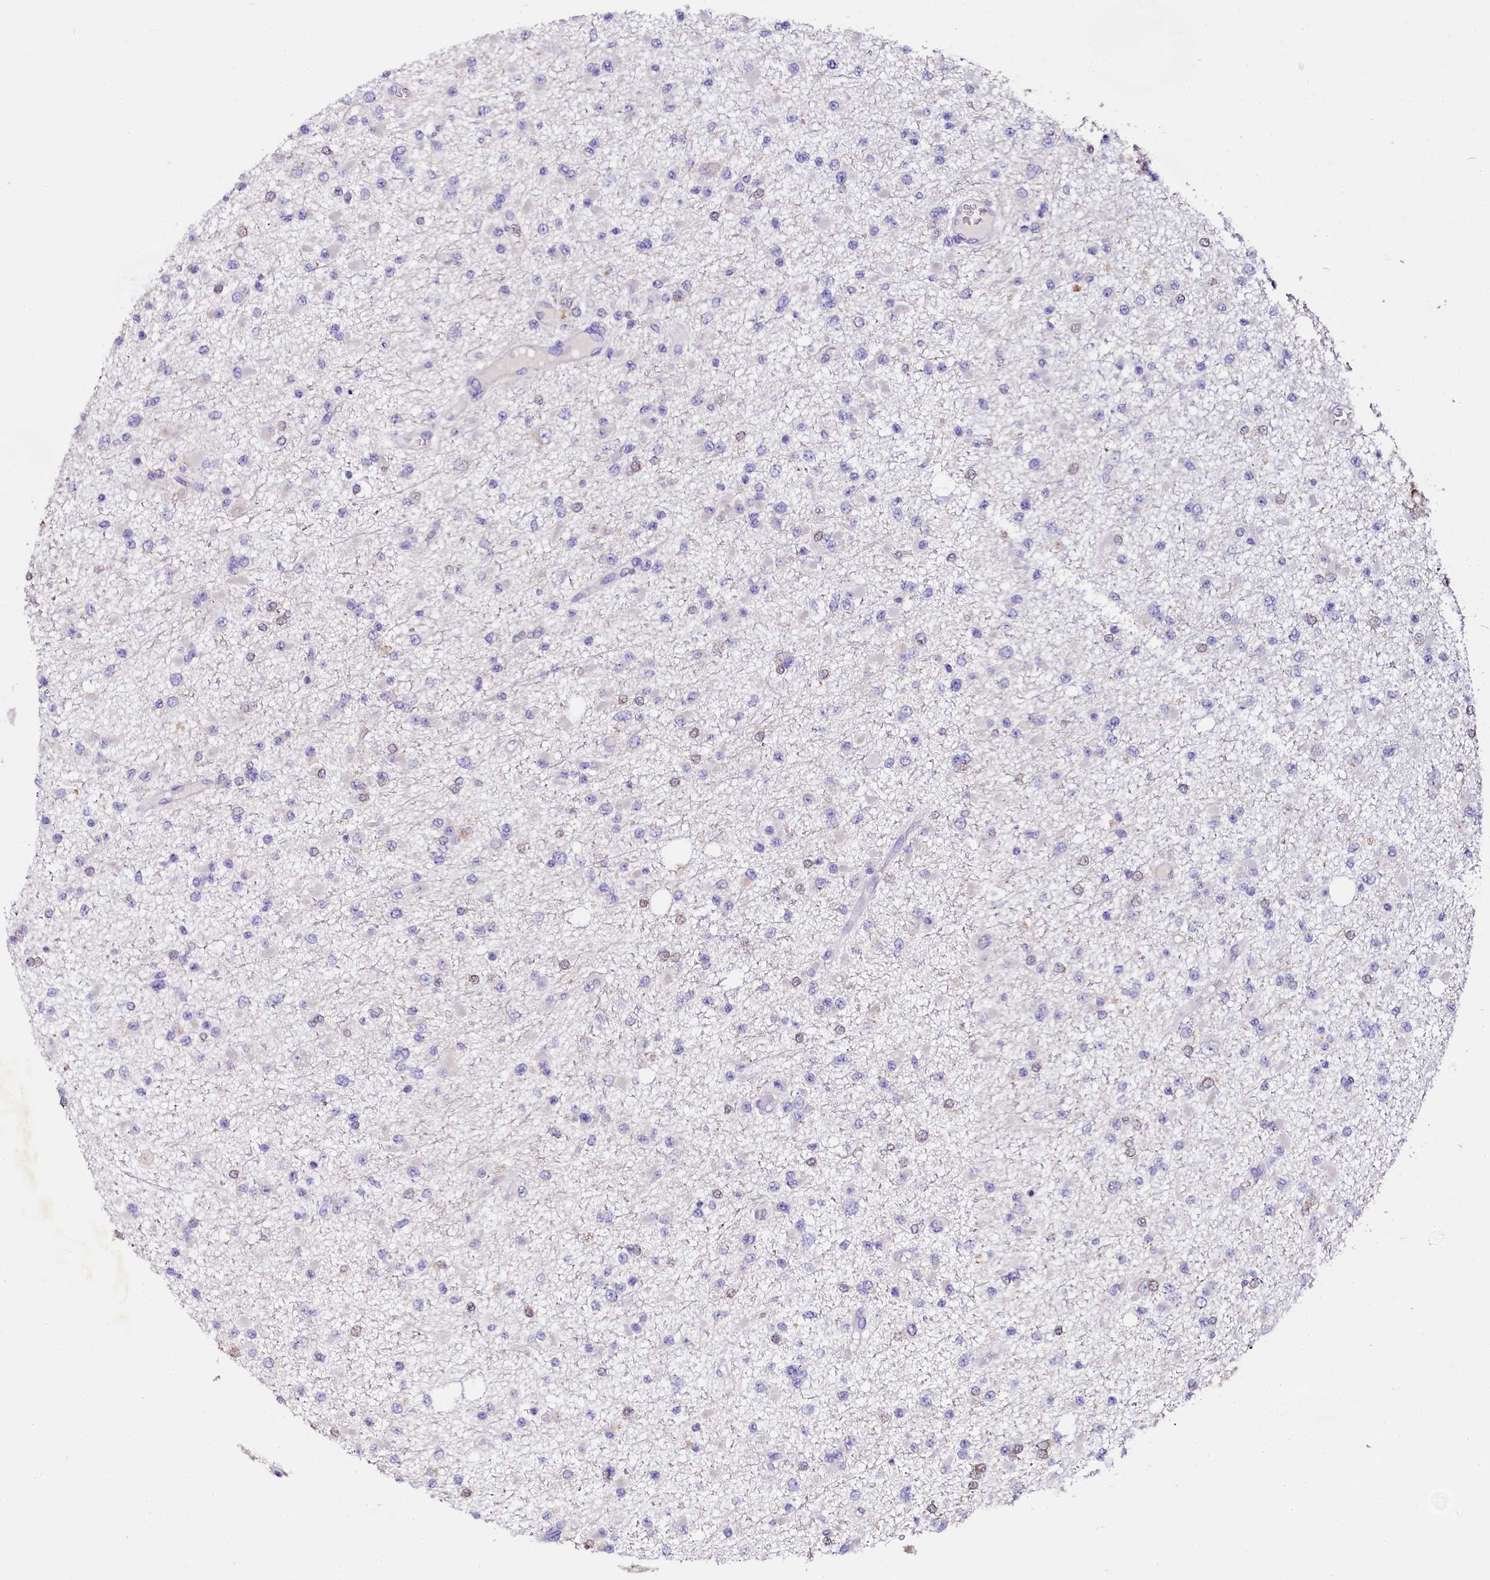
{"staining": {"intensity": "negative", "quantity": "none", "location": "none"}, "tissue": "glioma", "cell_type": "Tumor cells", "image_type": "cancer", "snomed": [{"axis": "morphology", "description": "Glioma, malignant, Low grade"}, {"axis": "topography", "description": "Brain"}], "caption": "Low-grade glioma (malignant) was stained to show a protein in brown. There is no significant staining in tumor cells.", "gene": "NAA16", "patient": {"sex": "female", "age": 22}}